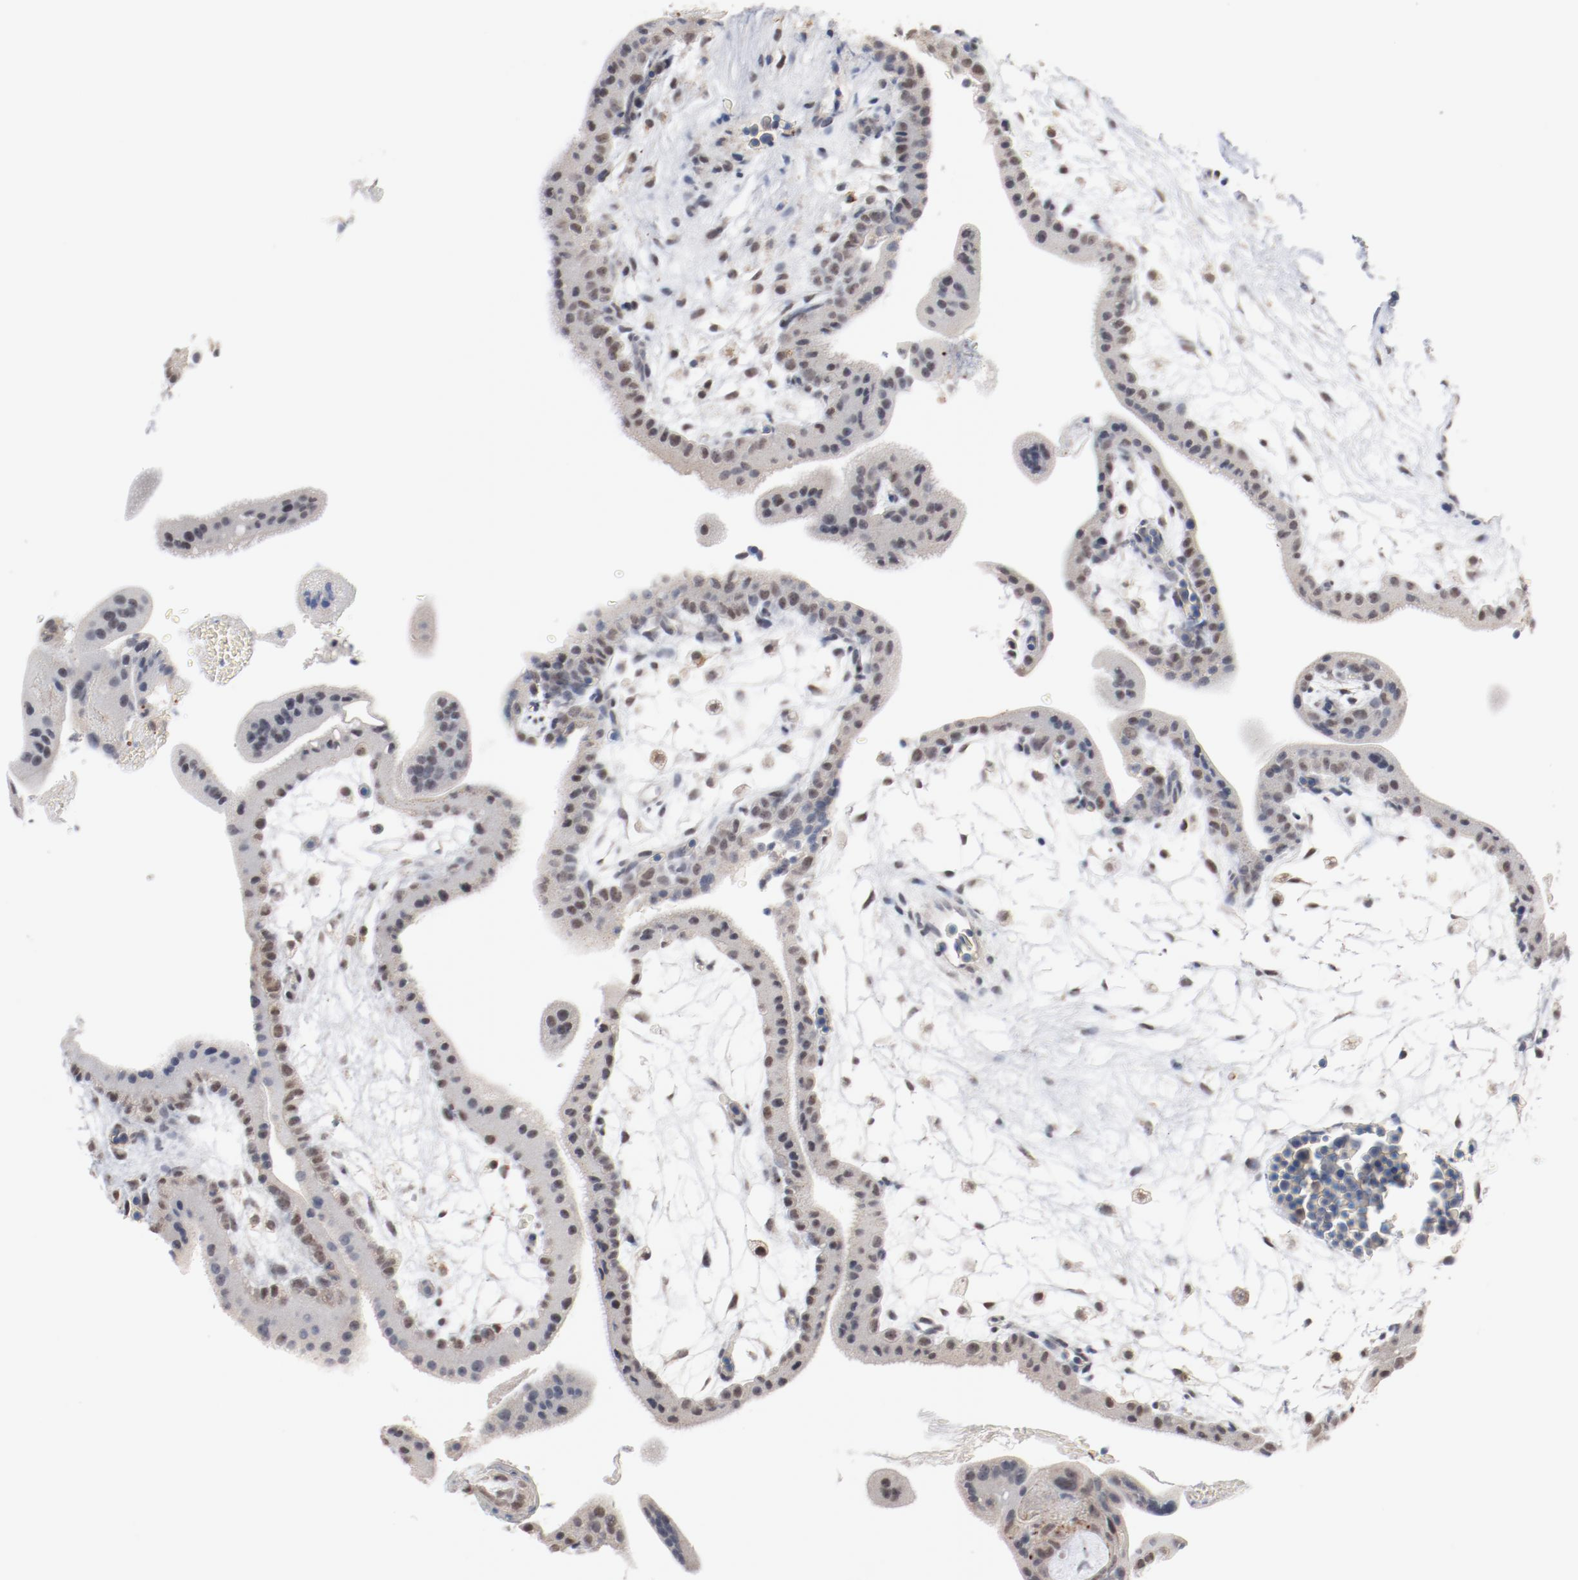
{"staining": {"intensity": "moderate", "quantity": ">75%", "location": "nuclear"}, "tissue": "placenta", "cell_type": "Decidual cells", "image_type": "normal", "snomed": [{"axis": "morphology", "description": "Normal tissue, NOS"}, {"axis": "topography", "description": "Placenta"}], "caption": "Placenta stained with a protein marker demonstrates moderate staining in decidual cells.", "gene": "ERICH1", "patient": {"sex": "female", "age": 35}}